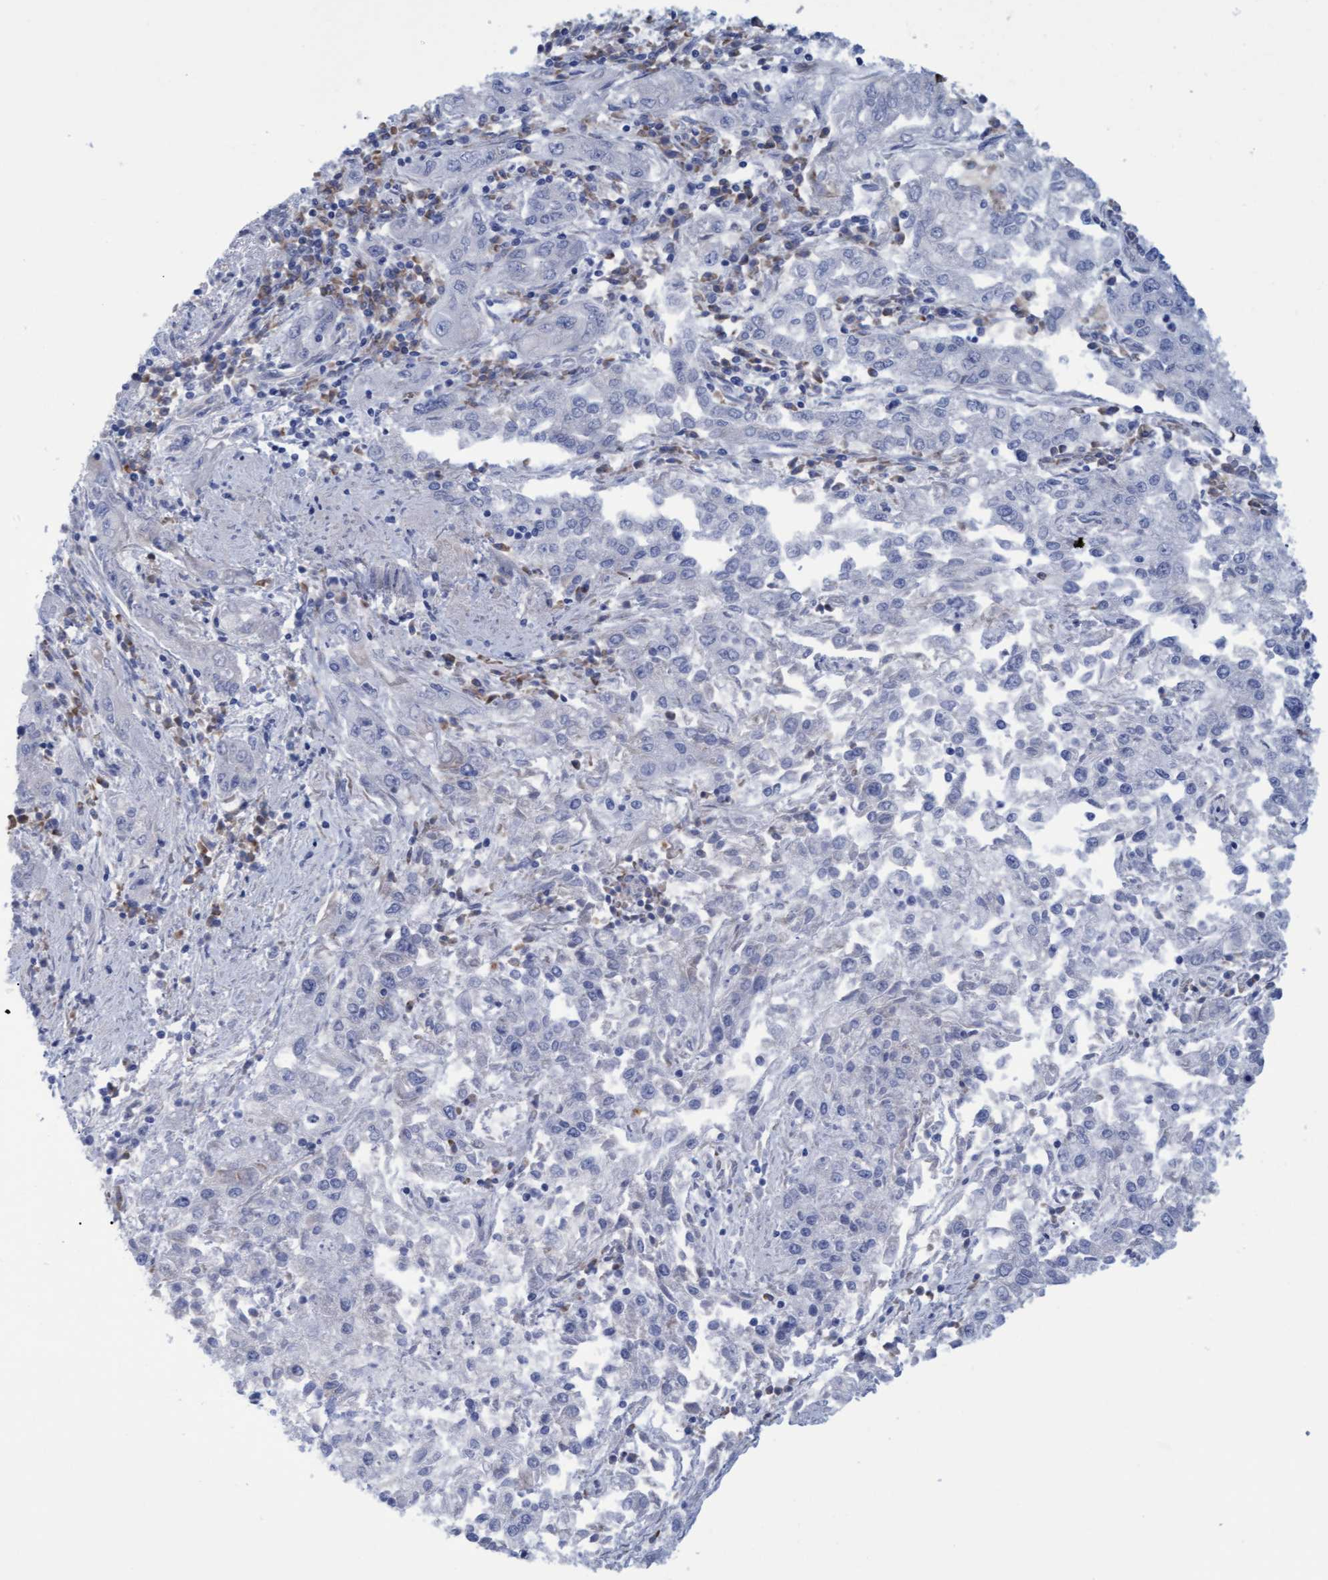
{"staining": {"intensity": "negative", "quantity": "none", "location": "none"}, "tissue": "endometrial cancer", "cell_type": "Tumor cells", "image_type": "cancer", "snomed": [{"axis": "morphology", "description": "Adenocarcinoma, NOS"}, {"axis": "topography", "description": "Endometrium"}], "caption": "DAB immunohistochemical staining of endometrial cancer (adenocarcinoma) shows no significant expression in tumor cells.", "gene": "STXBP1", "patient": {"sex": "female", "age": 49}}